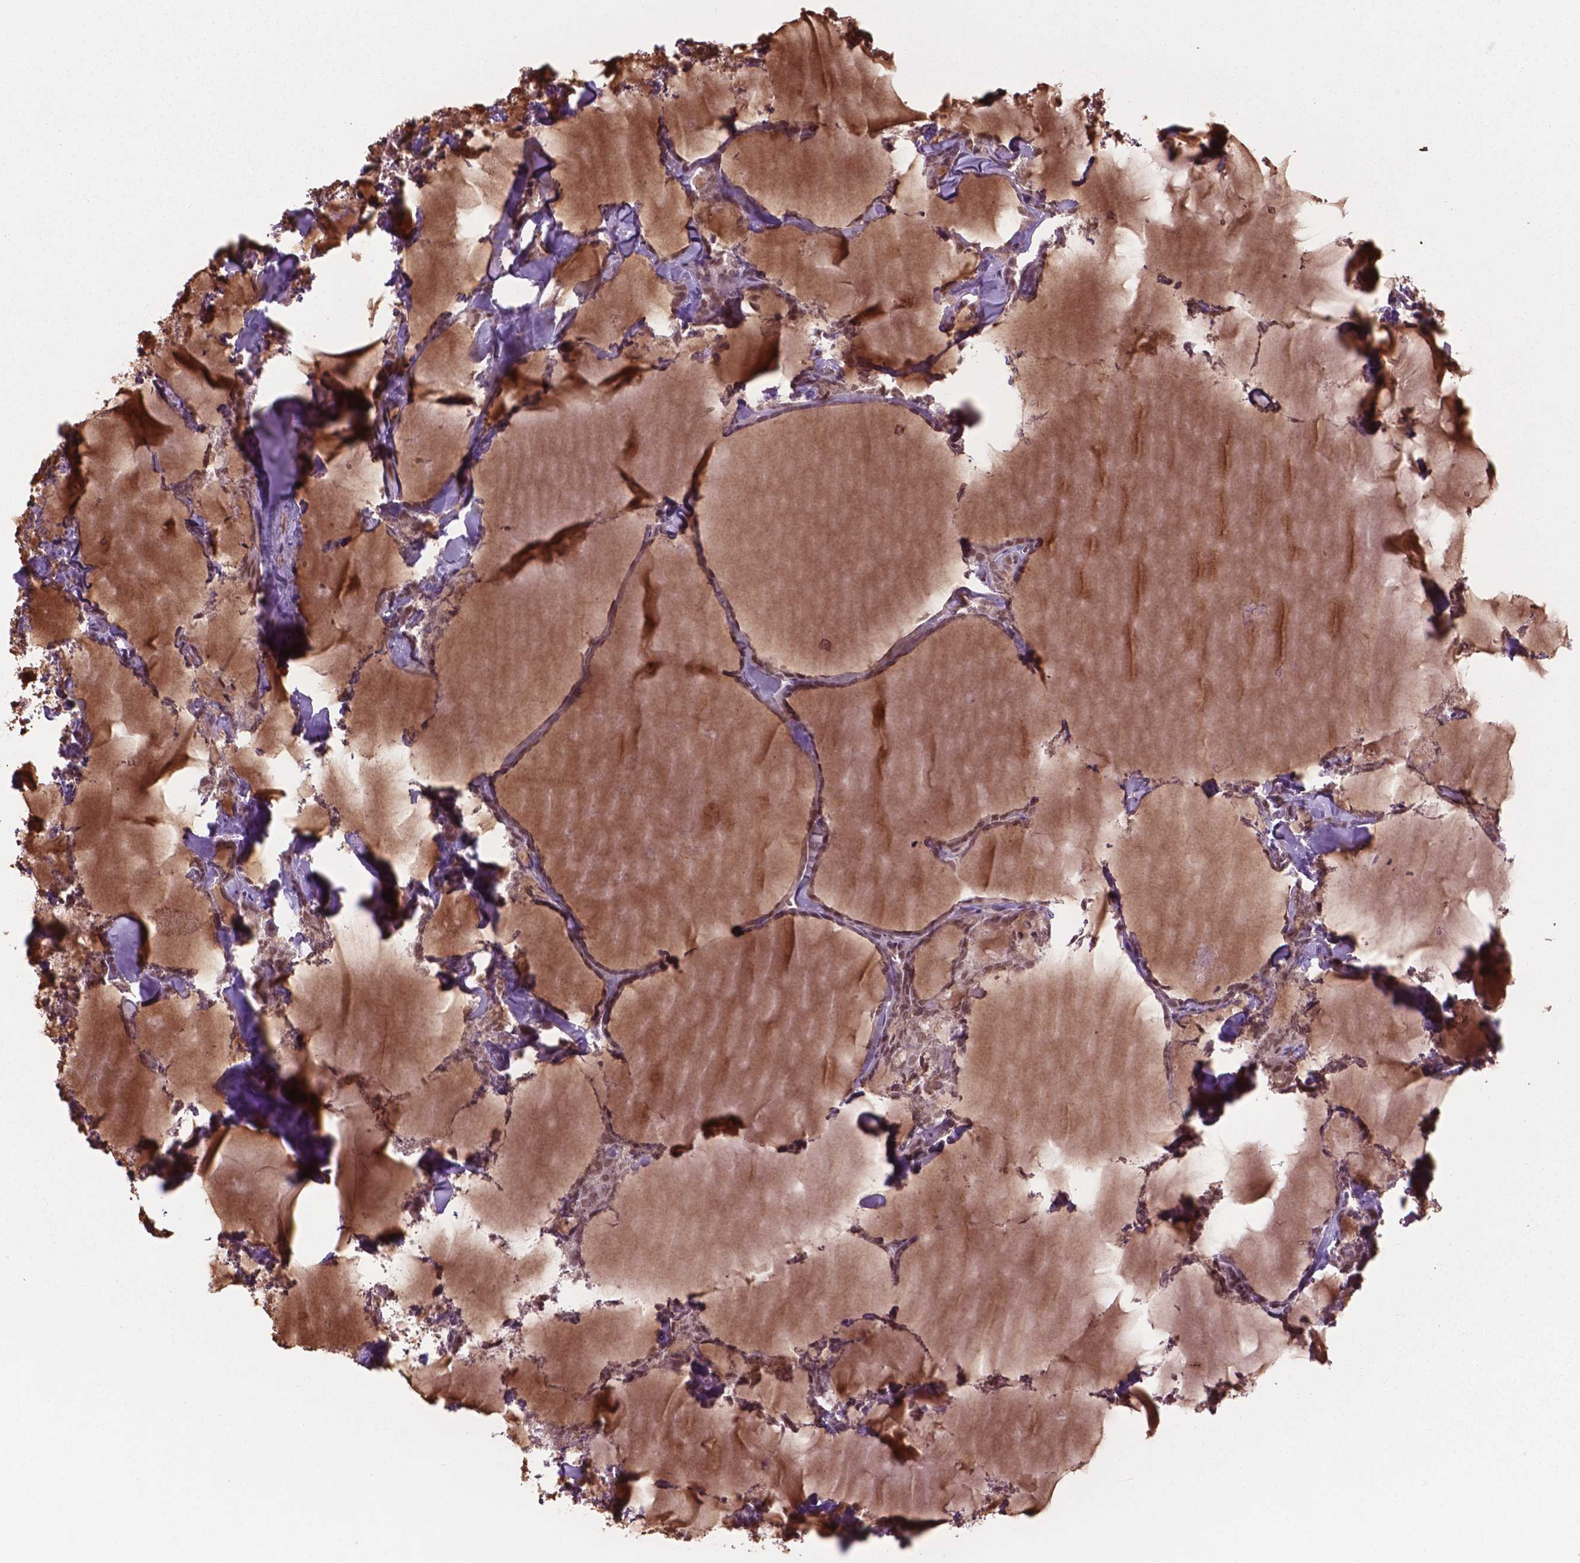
{"staining": {"intensity": "moderate", "quantity": ">75%", "location": "nuclear"}, "tissue": "thyroid cancer", "cell_type": "Tumor cells", "image_type": "cancer", "snomed": [{"axis": "morphology", "description": "Papillary adenocarcinoma, NOS"}, {"axis": "topography", "description": "Thyroid gland"}], "caption": "A medium amount of moderate nuclear expression is appreciated in approximately >75% of tumor cells in thyroid cancer (papillary adenocarcinoma) tissue.", "gene": "PHAX", "patient": {"sex": "male", "age": 30}}